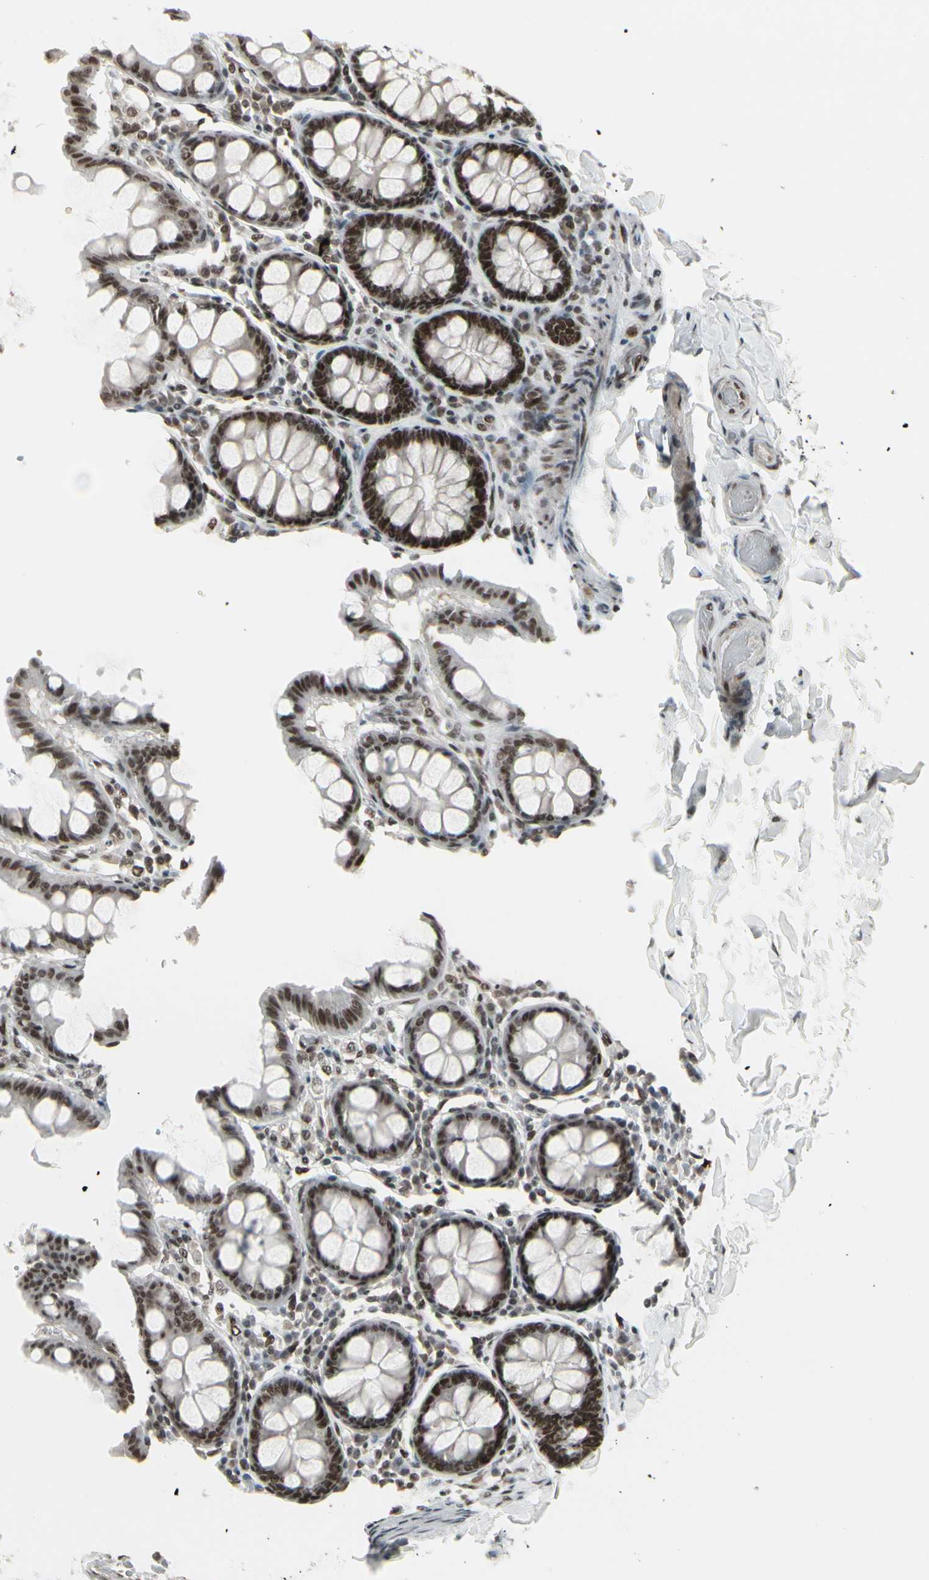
{"staining": {"intensity": "moderate", "quantity": ">75%", "location": "nuclear"}, "tissue": "colon", "cell_type": "Endothelial cells", "image_type": "normal", "snomed": [{"axis": "morphology", "description": "Normal tissue, NOS"}, {"axis": "topography", "description": "Colon"}], "caption": "Benign colon displays moderate nuclear staining in approximately >75% of endothelial cells, visualized by immunohistochemistry. The protein is stained brown, and the nuclei are stained in blue (DAB IHC with brightfield microscopy, high magnification).", "gene": "HMG20A", "patient": {"sex": "female", "age": 61}}